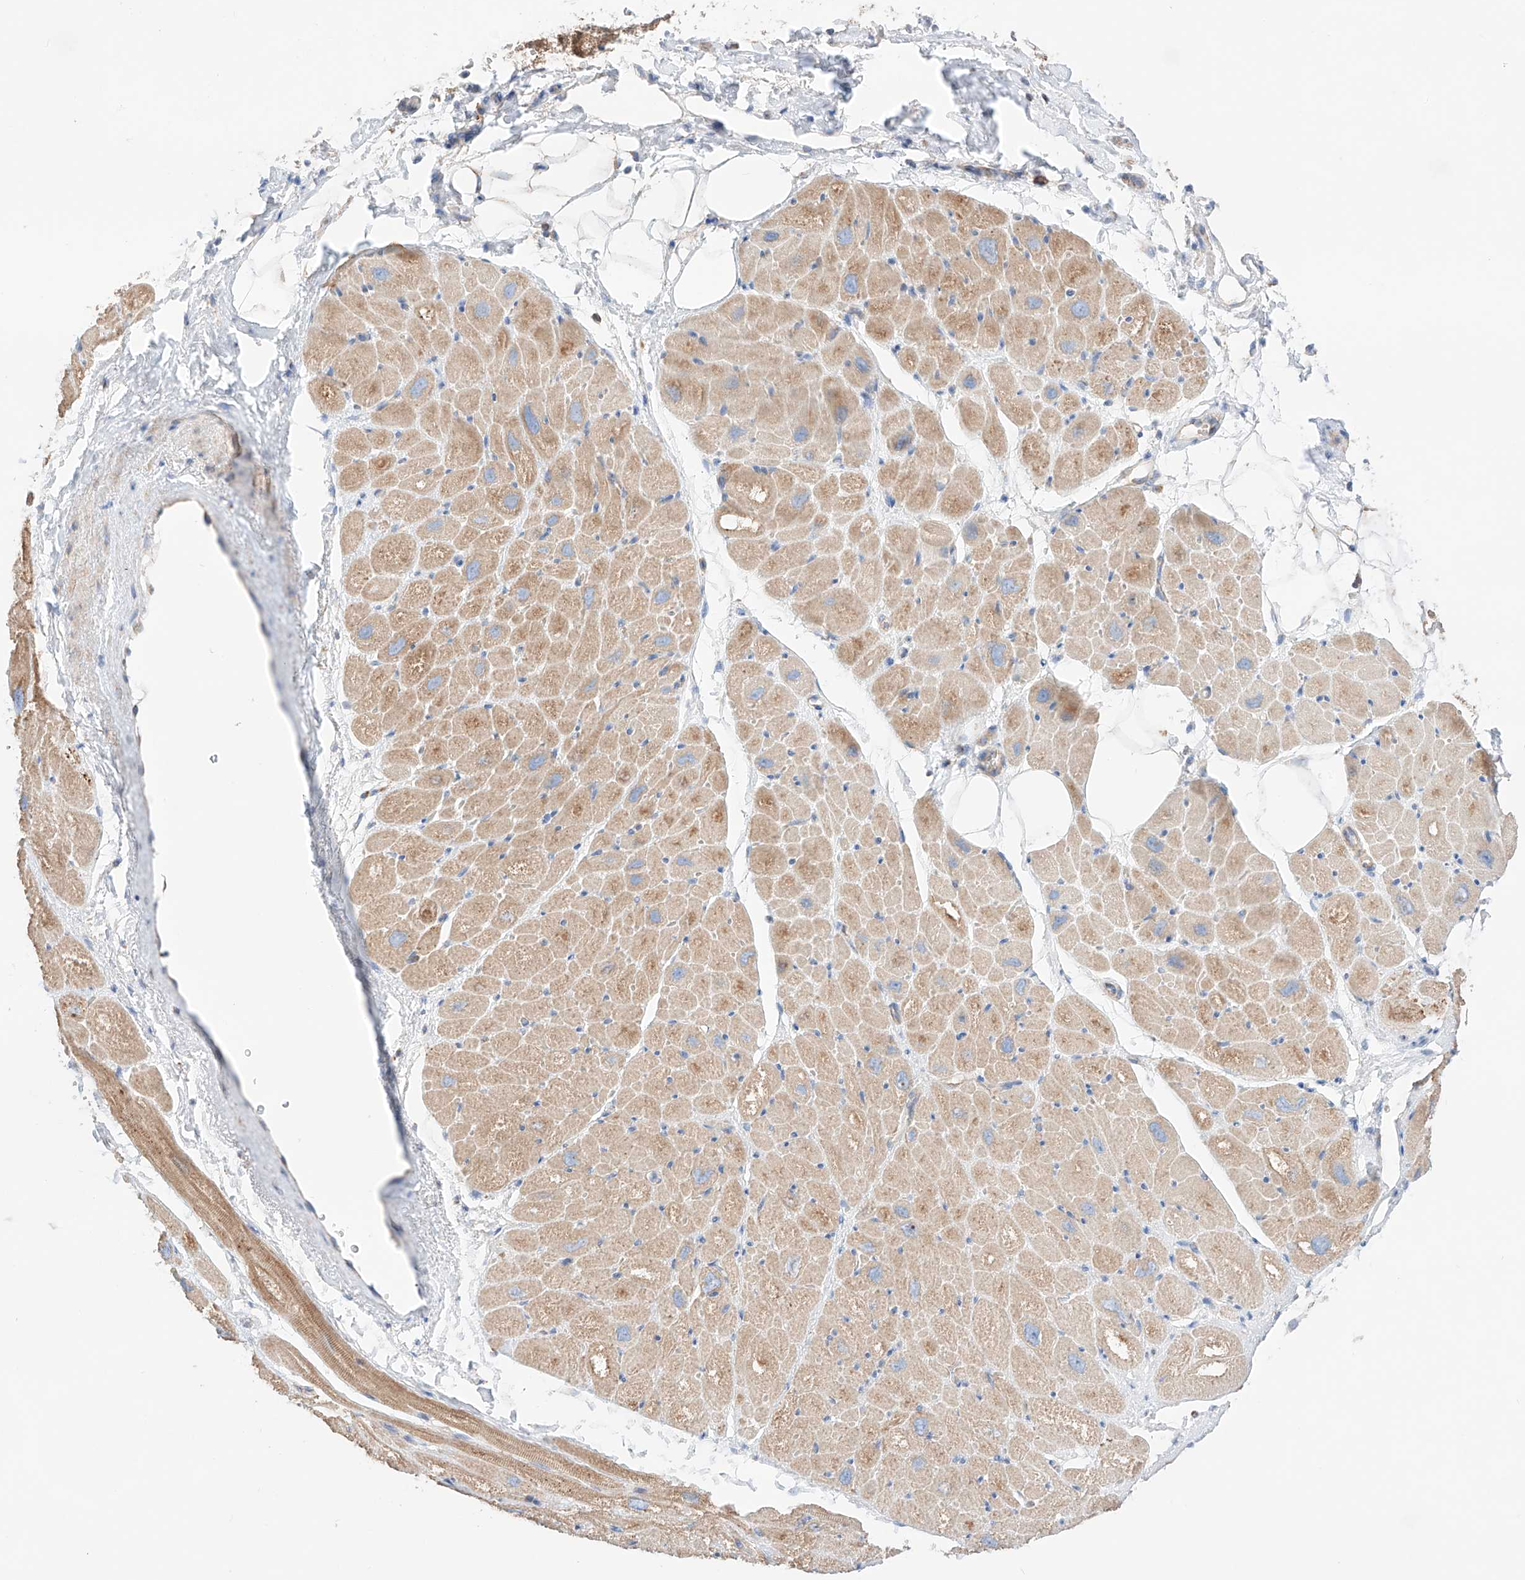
{"staining": {"intensity": "moderate", "quantity": ">75%", "location": "cytoplasmic/membranous"}, "tissue": "heart muscle", "cell_type": "Cardiomyocytes", "image_type": "normal", "snomed": [{"axis": "morphology", "description": "Normal tissue, NOS"}, {"axis": "topography", "description": "Heart"}], "caption": "Immunohistochemistry (IHC) photomicrograph of benign heart muscle stained for a protein (brown), which reveals medium levels of moderate cytoplasmic/membranous positivity in about >75% of cardiomyocytes.", "gene": "KTI12", "patient": {"sex": "male", "age": 50}}